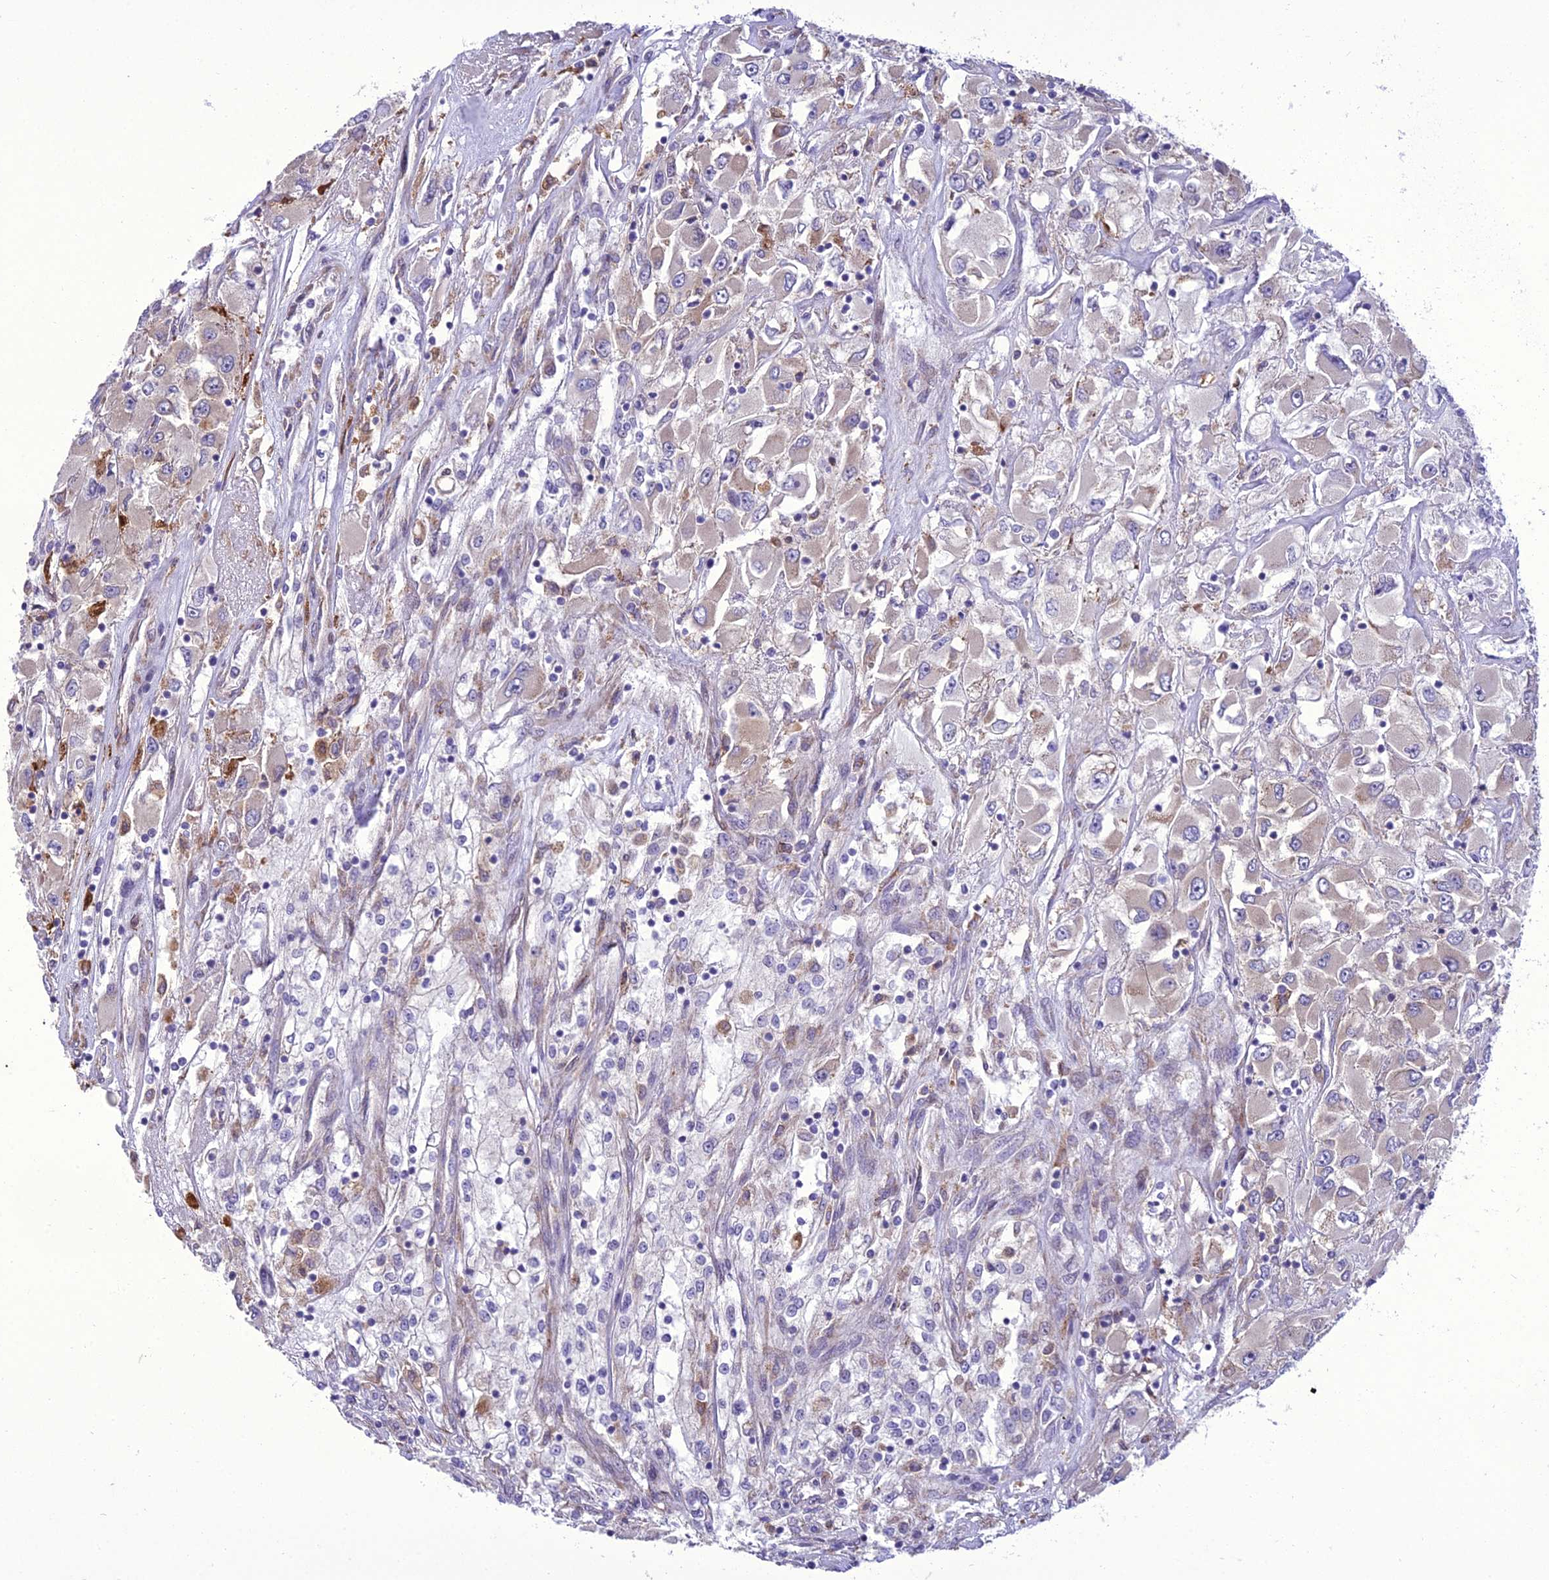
{"staining": {"intensity": "weak", "quantity": "25%-75%", "location": "cytoplasmic/membranous"}, "tissue": "renal cancer", "cell_type": "Tumor cells", "image_type": "cancer", "snomed": [{"axis": "morphology", "description": "Adenocarcinoma, NOS"}, {"axis": "topography", "description": "Kidney"}], "caption": "Renal adenocarcinoma stained with DAB immunohistochemistry reveals low levels of weak cytoplasmic/membranous positivity in approximately 25%-75% of tumor cells.", "gene": "NEURL2", "patient": {"sex": "female", "age": 52}}